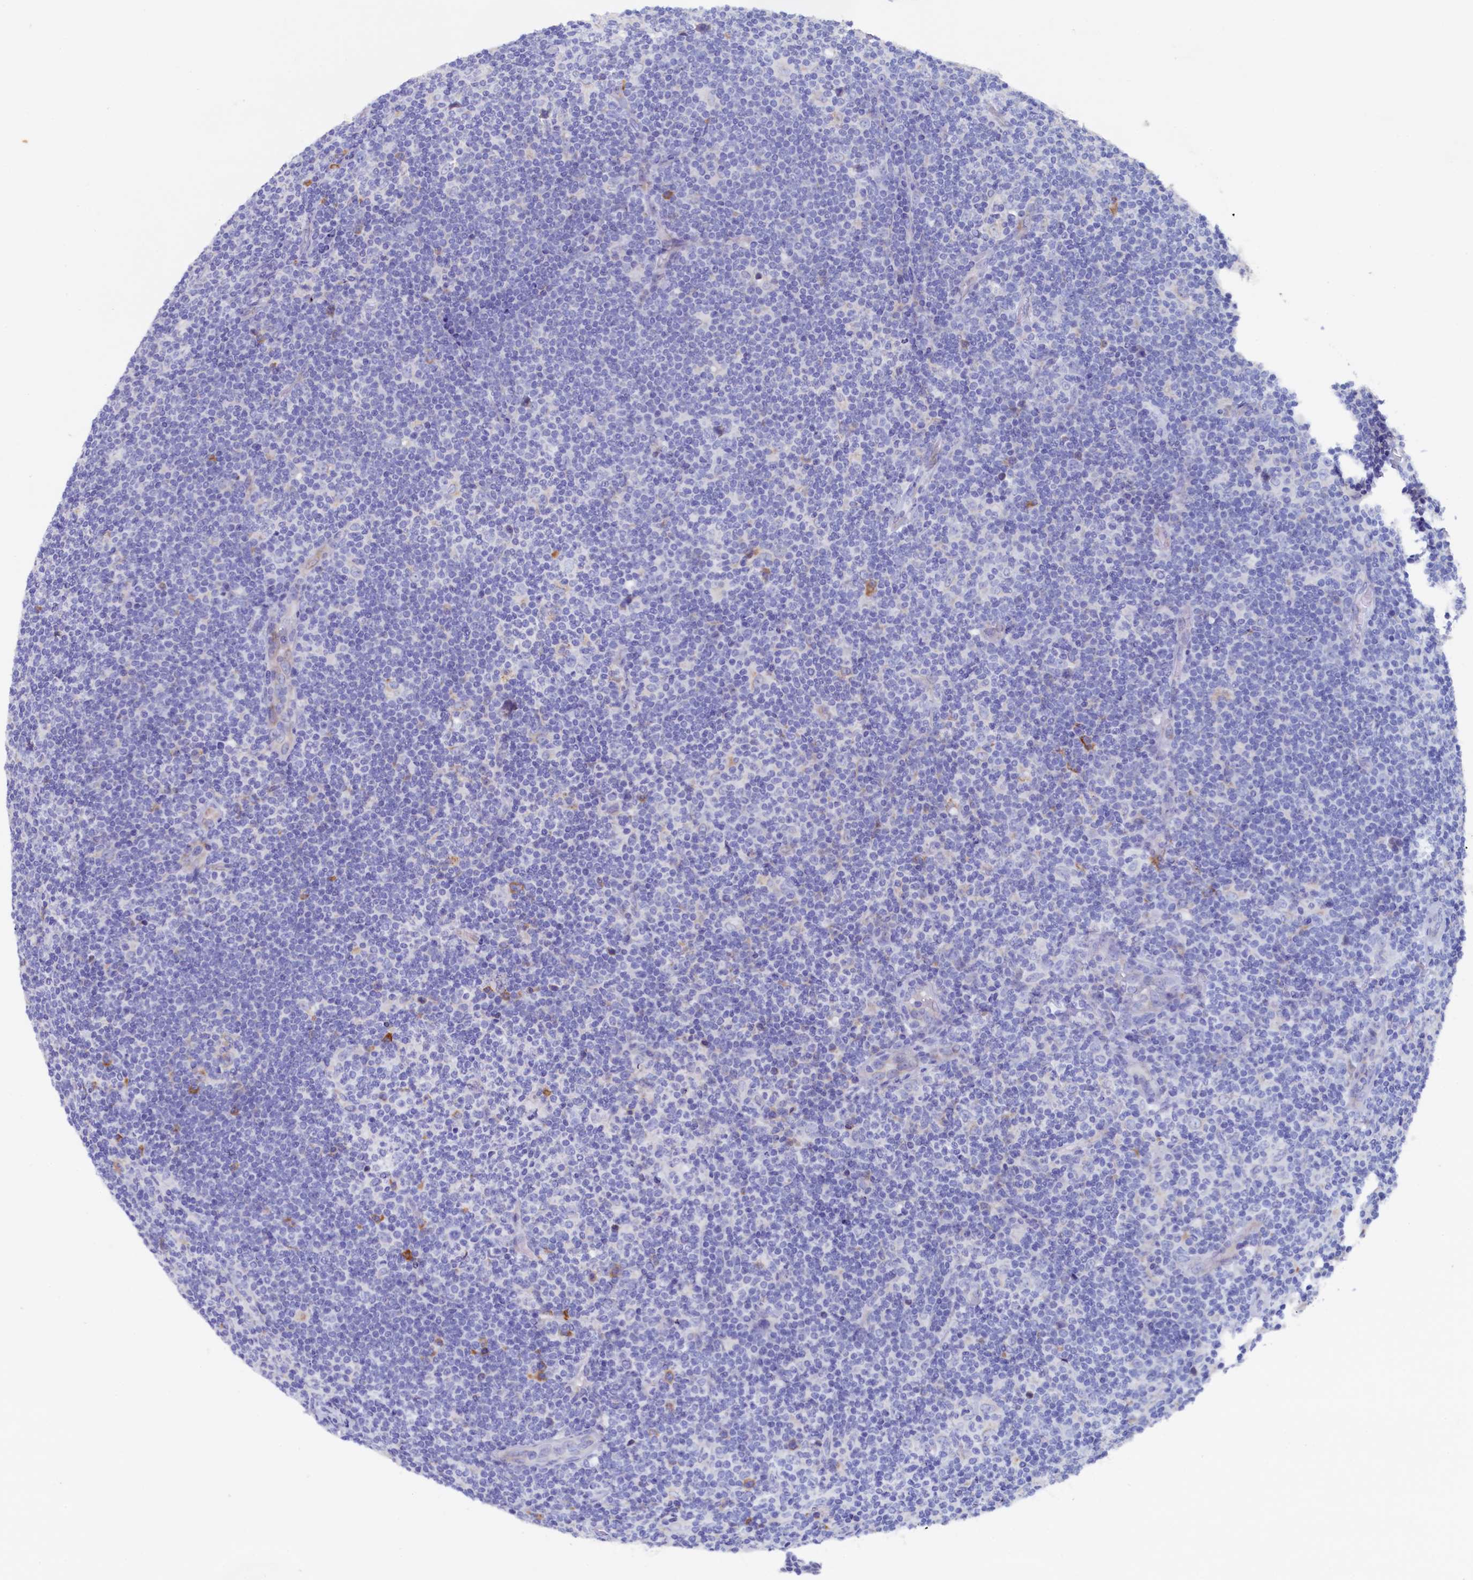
{"staining": {"intensity": "negative", "quantity": "none", "location": "none"}, "tissue": "lymphoma", "cell_type": "Tumor cells", "image_type": "cancer", "snomed": [{"axis": "morphology", "description": "Hodgkin's disease, NOS"}, {"axis": "topography", "description": "Lymph node"}], "caption": "High power microscopy photomicrograph of an immunohistochemistry image of Hodgkin's disease, revealing no significant staining in tumor cells.", "gene": "CBLIF", "patient": {"sex": "female", "age": 57}}